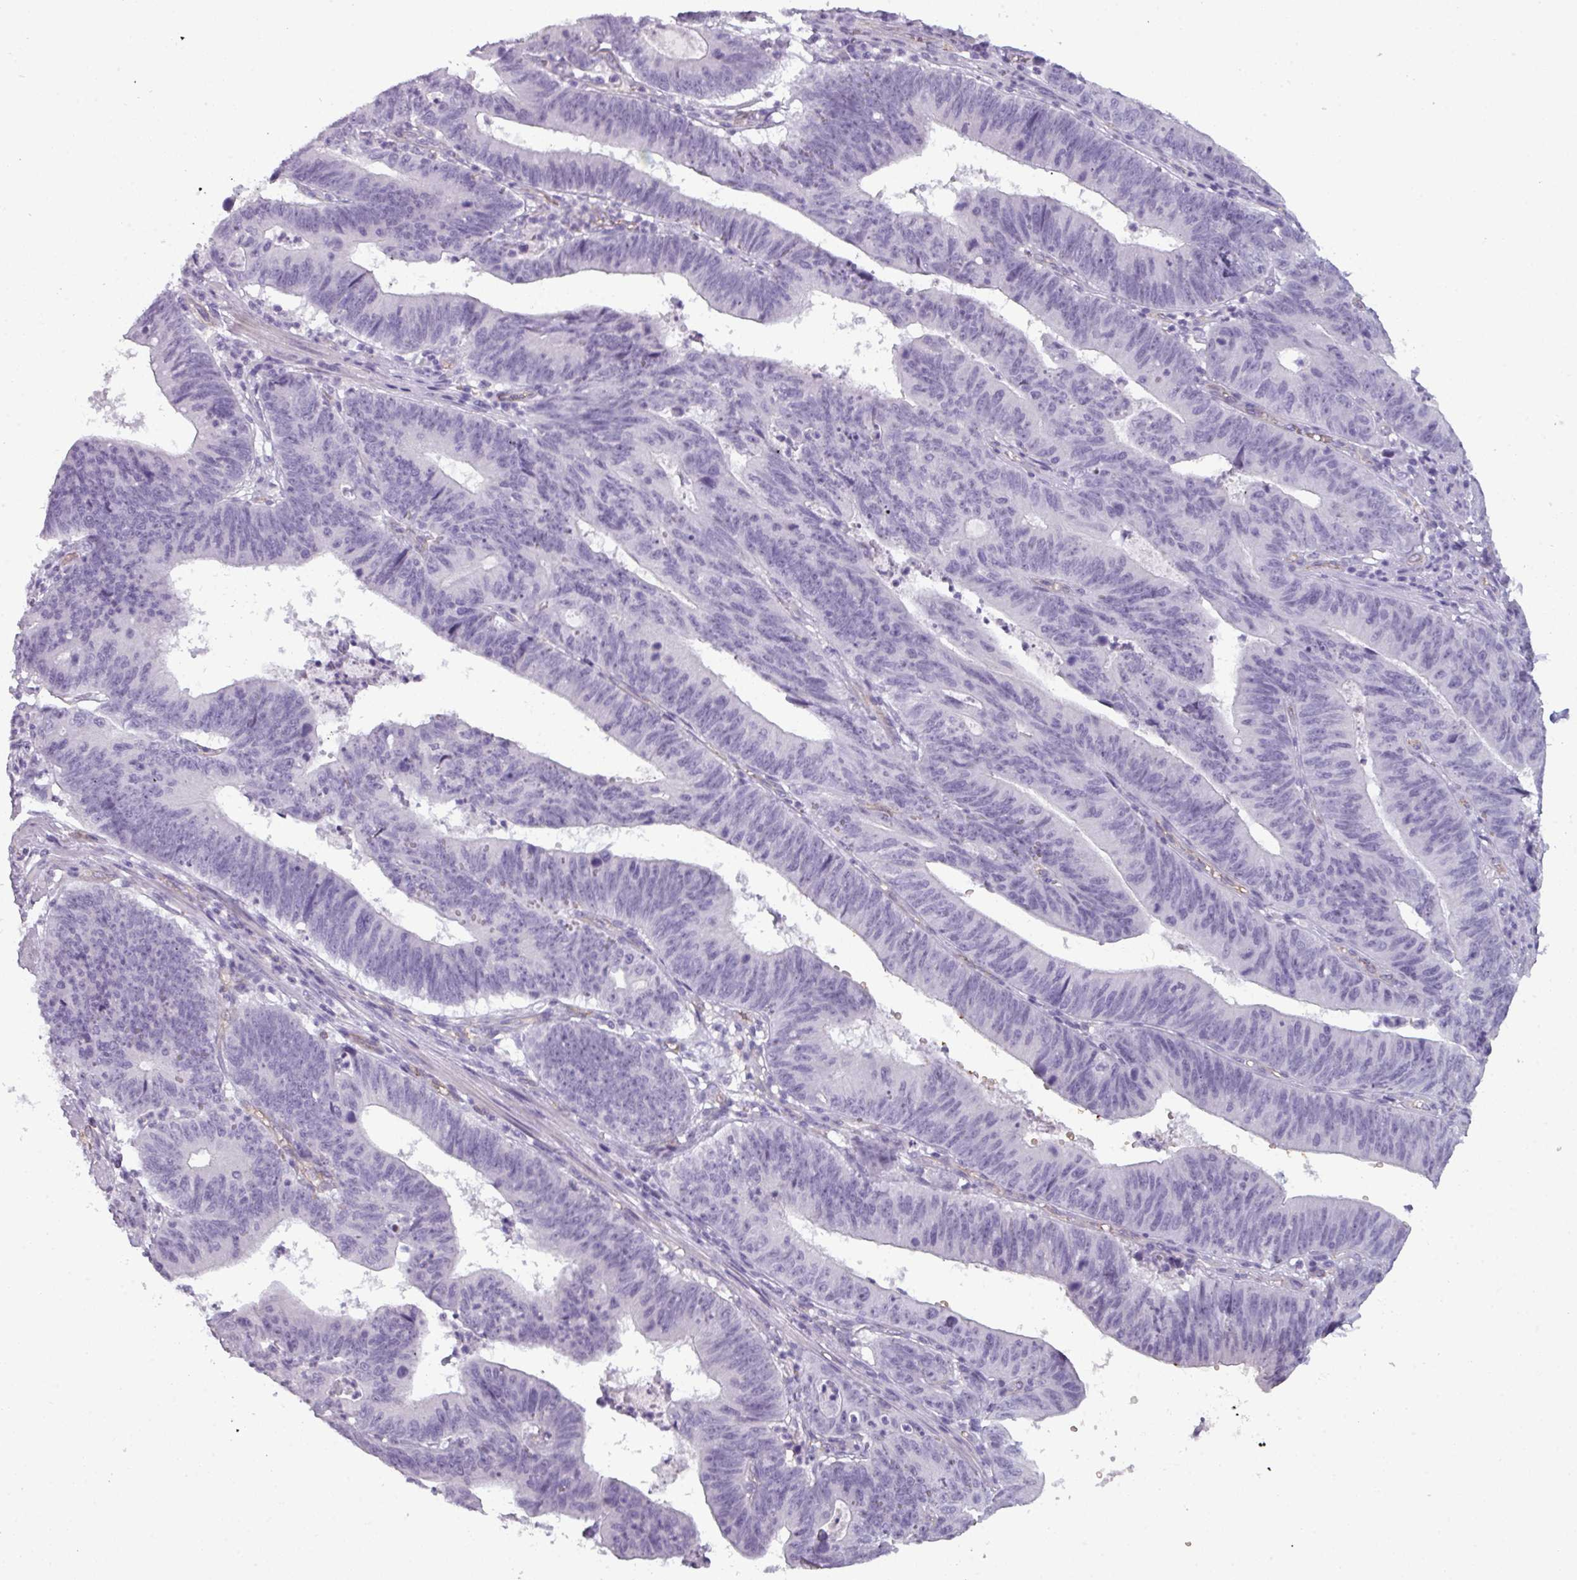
{"staining": {"intensity": "negative", "quantity": "none", "location": "none"}, "tissue": "stomach cancer", "cell_type": "Tumor cells", "image_type": "cancer", "snomed": [{"axis": "morphology", "description": "Adenocarcinoma, NOS"}, {"axis": "topography", "description": "Stomach"}], "caption": "A micrograph of adenocarcinoma (stomach) stained for a protein shows no brown staining in tumor cells.", "gene": "AREL1", "patient": {"sex": "male", "age": 59}}